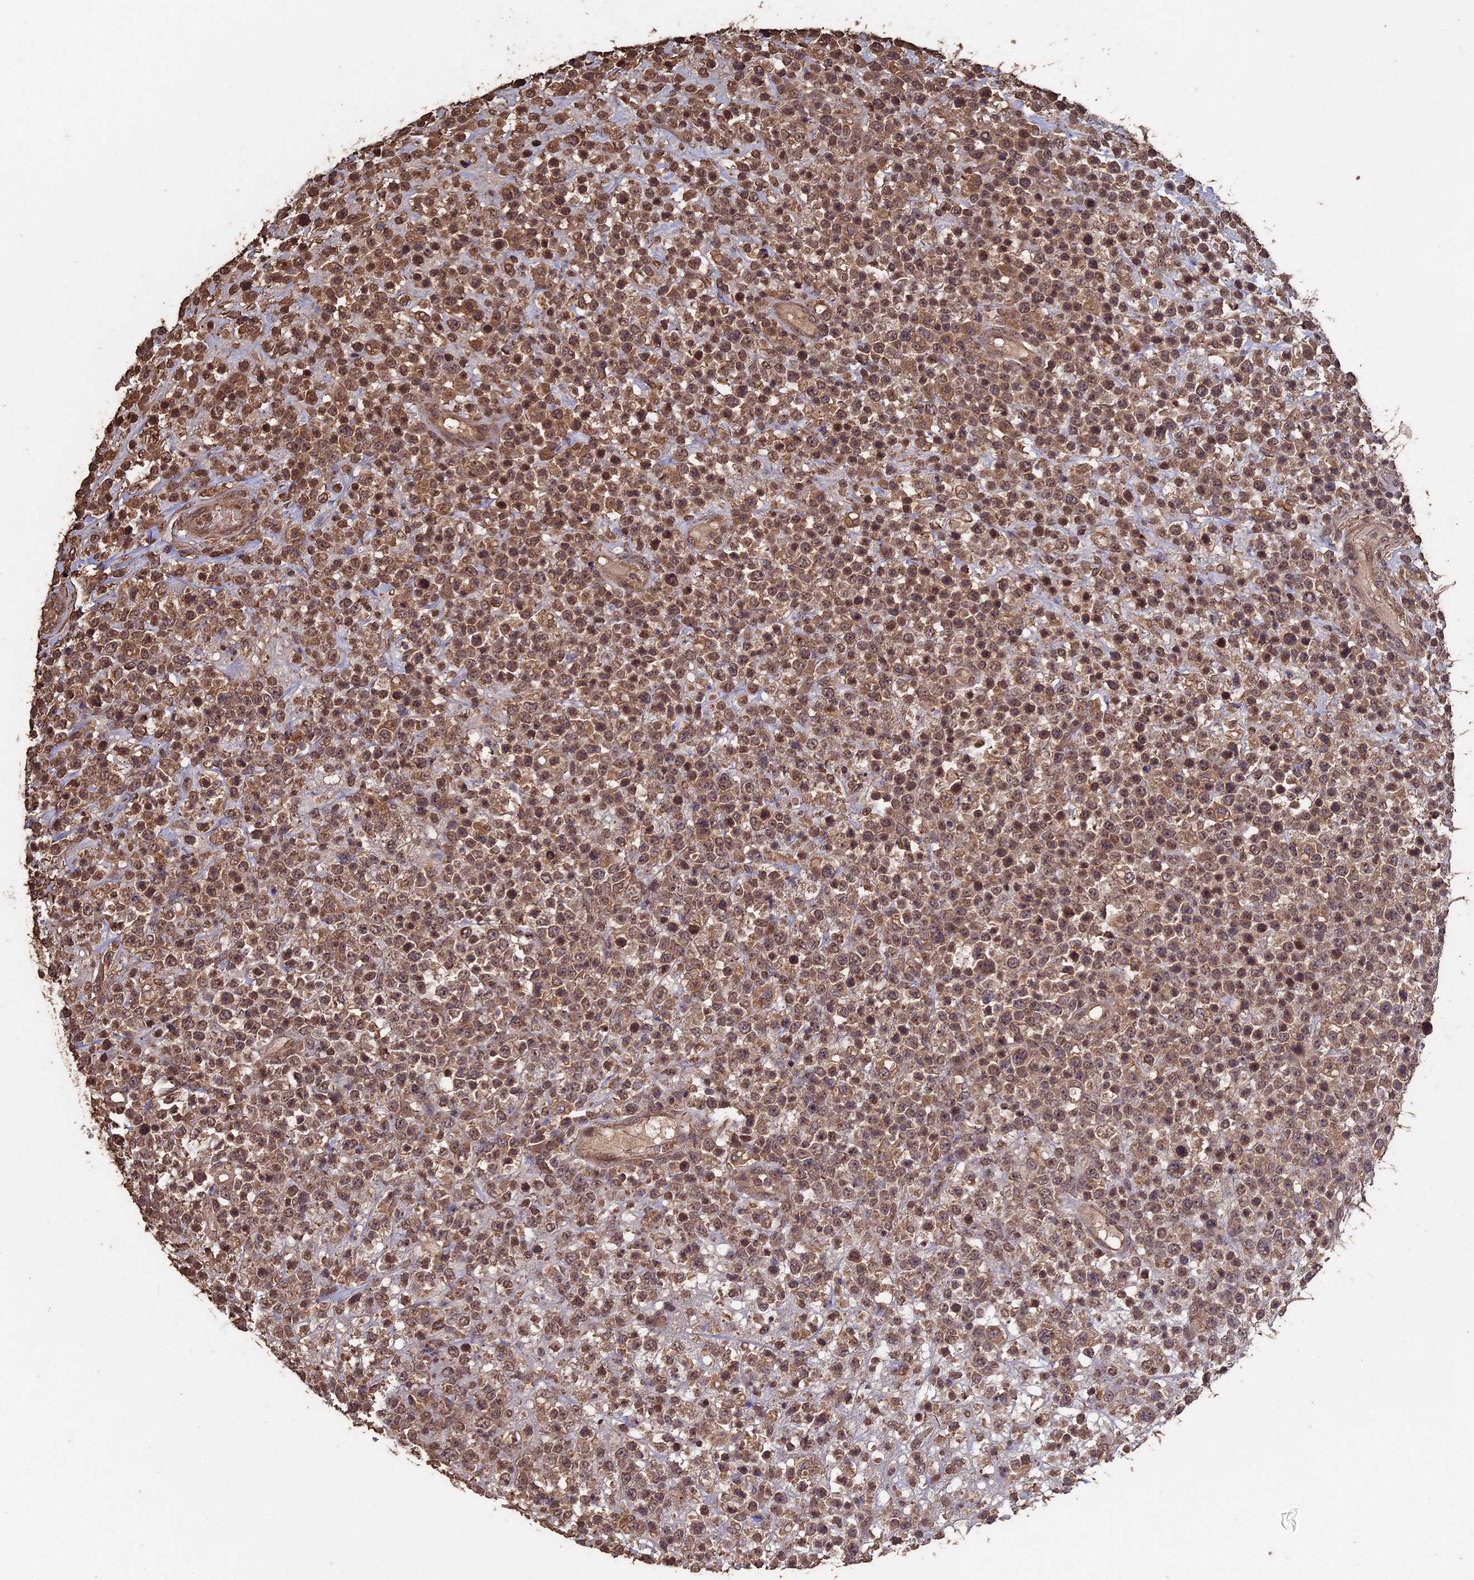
{"staining": {"intensity": "moderate", "quantity": ">75%", "location": "cytoplasmic/membranous,nuclear"}, "tissue": "lymphoma", "cell_type": "Tumor cells", "image_type": "cancer", "snomed": [{"axis": "morphology", "description": "Malignant lymphoma, non-Hodgkin's type, High grade"}, {"axis": "topography", "description": "Colon"}], "caption": "This is an image of IHC staining of malignant lymphoma, non-Hodgkin's type (high-grade), which shows moderate positivity in the cytoplasmic/membranous and nuclear of tumor cells.", "gene": "HUNK", "patient": {"sex": "female", "age": 53}}